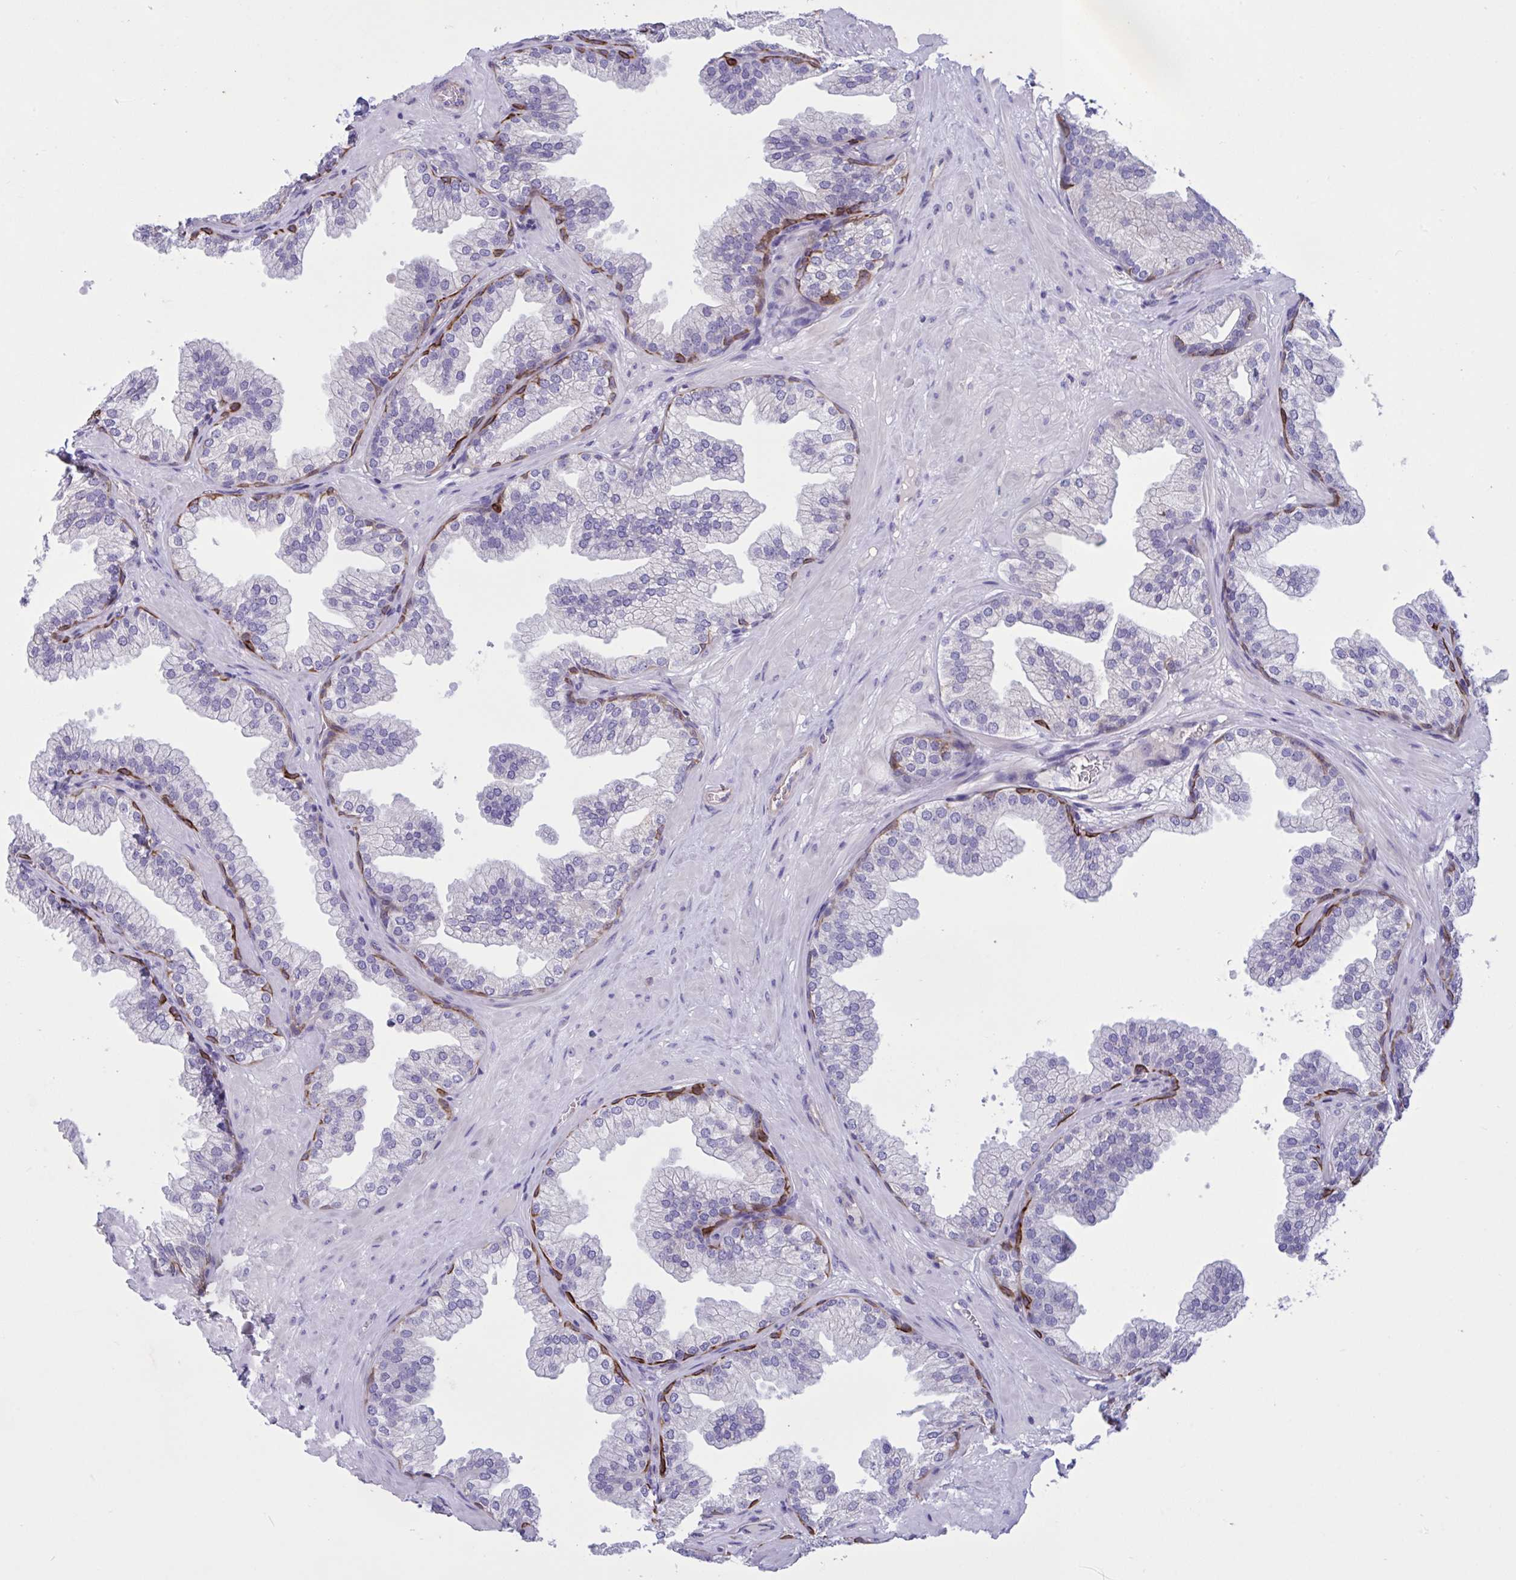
{"staining": {"intensity": "strong", "quantity": "<25%", "location": "cytoplasmic/membranous"}, "tissue": "prostate", "cell_type": "Glandular cells", "image_type": "normal", "snomed": [{"axis": "morphology", "description": "Normal tissue, NOS"}, {"axis": "topography", "description": "Prostate"}], "caption": "Human prostate stained with a brown dye reveals strong cytoplasmic/membranous positive expression in about <25% of glandular cells.", "gene": "SLC66A1", "patient": {"sex": "male", "age": 37}}